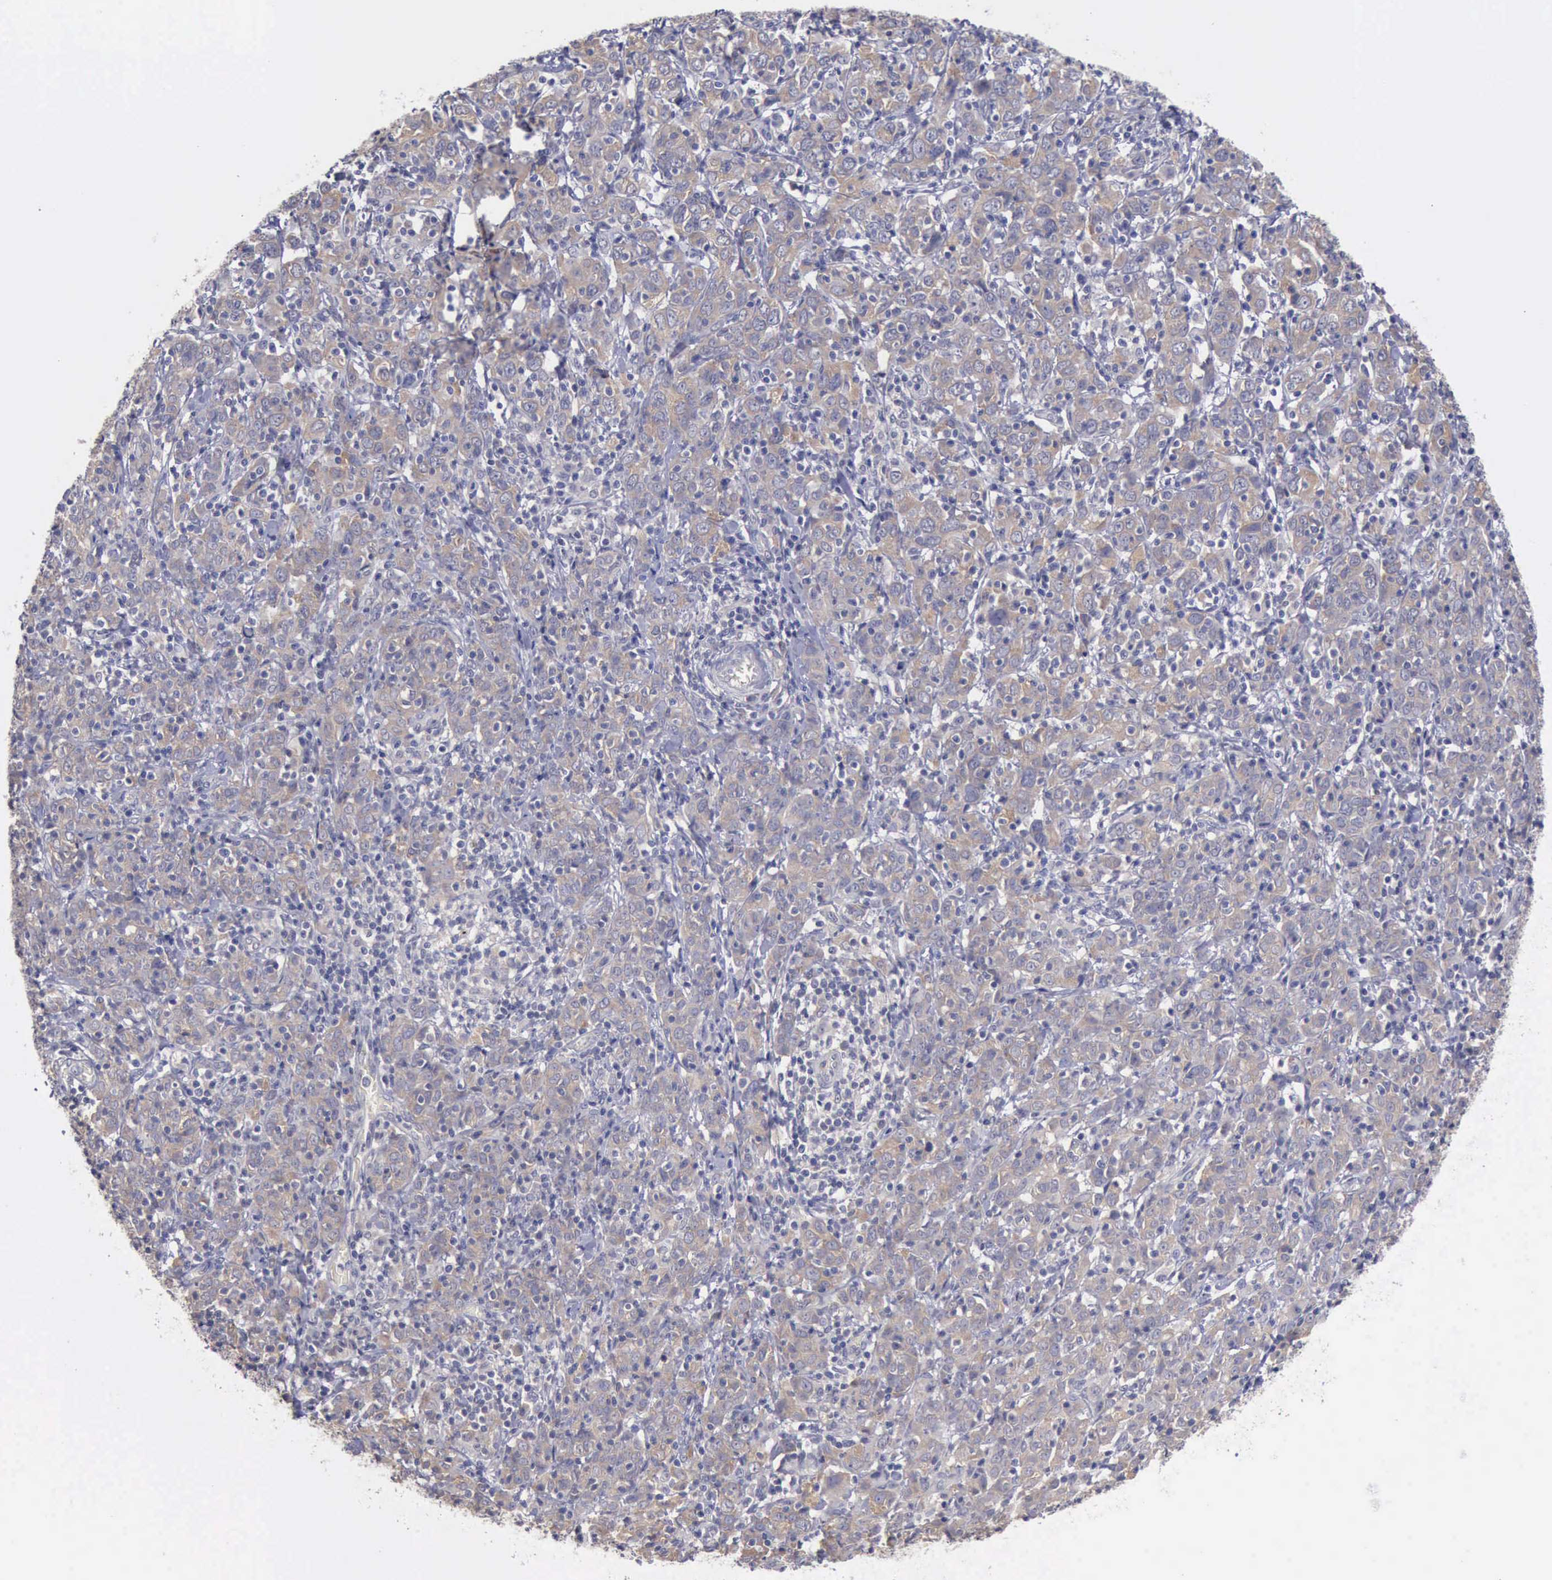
{"staining": {"intensity": "weak", "quantity": ">75%", "location": "cytoplasmic/membranous"}, "tissue": "cervical cancer", "cell_type": "Tumor cells", "image_type": "cancer", "snomed": [{"axis": "morphology", "description": "Normal tissue, NOS"}, {"axis": "morphology", "description": "Squamous cell carcinoma, NOS"}, {"axis": "topography", "description": "Cervix"}], "caption": "There is low levels of weak cytoplasmic/membranous staining in tumor cells of cervical squamous cell carcinoma, as demonstrated by immunohistochemical staining (brown color).", "gene": "PHKA1", "patient": {"sex": "female", "age": 67}}